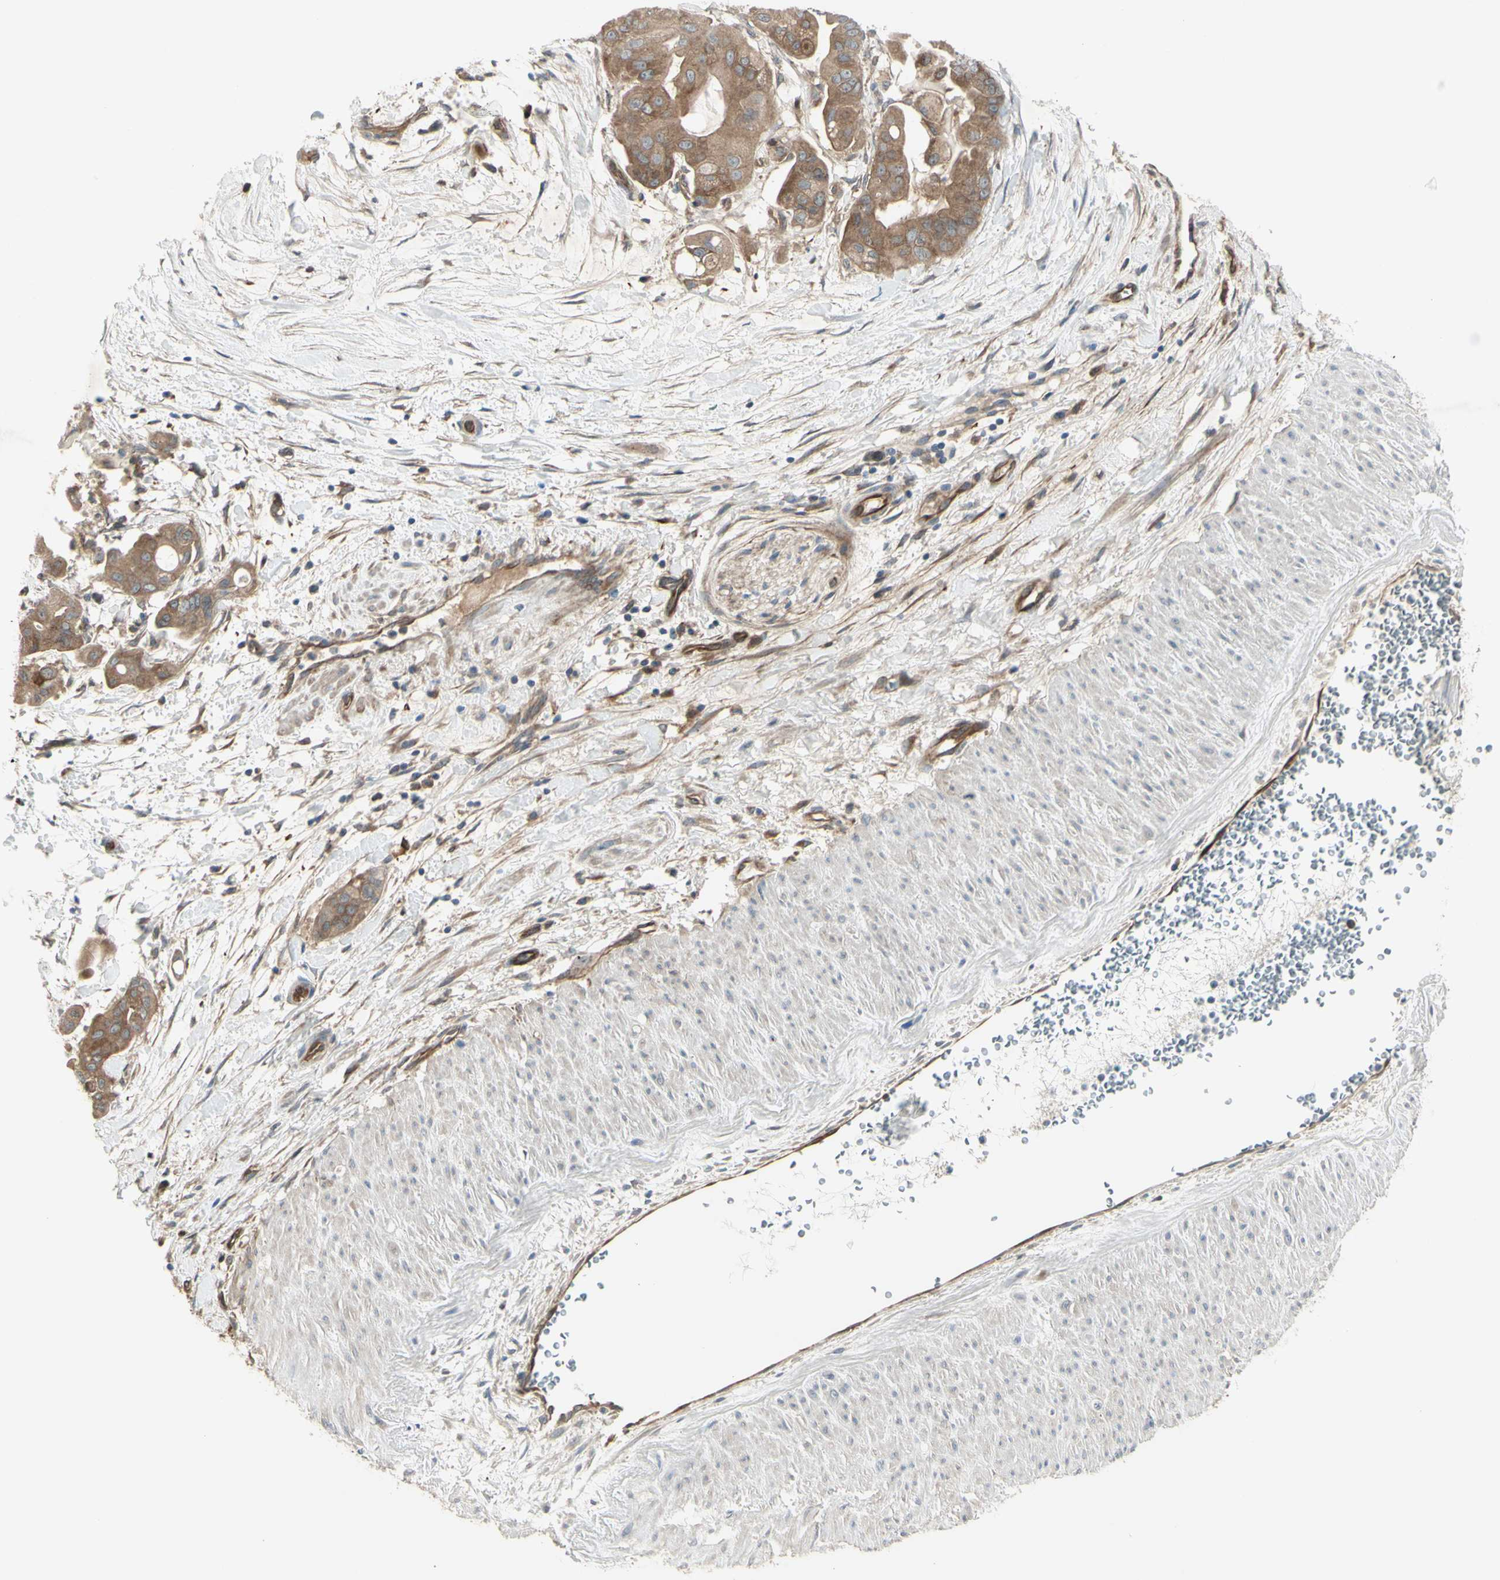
{"staining": {"intensity": "moderate", "quantity": ">75%", "location": "cytoplasmic/membranous"}, "tissue": "pancreatic cancer", "cell_type": "Tumor cells", "image_type": "cancer", "snomed": [{"axis": "morphology", "description": "Adenocarcinoma, NOS"}, {"axis": "topography", "description": "Pancreas"}], "caption": "Tumor cells exhibit medium levels of moderate cytoplasmic/membranous positivity in about >75% of cells in pancreatic cancer. The protein is shown in brown color, while the nuclei are stained blue.", "gene": "IGSF9B", "patient": {"sex": "female", "age": 75}}